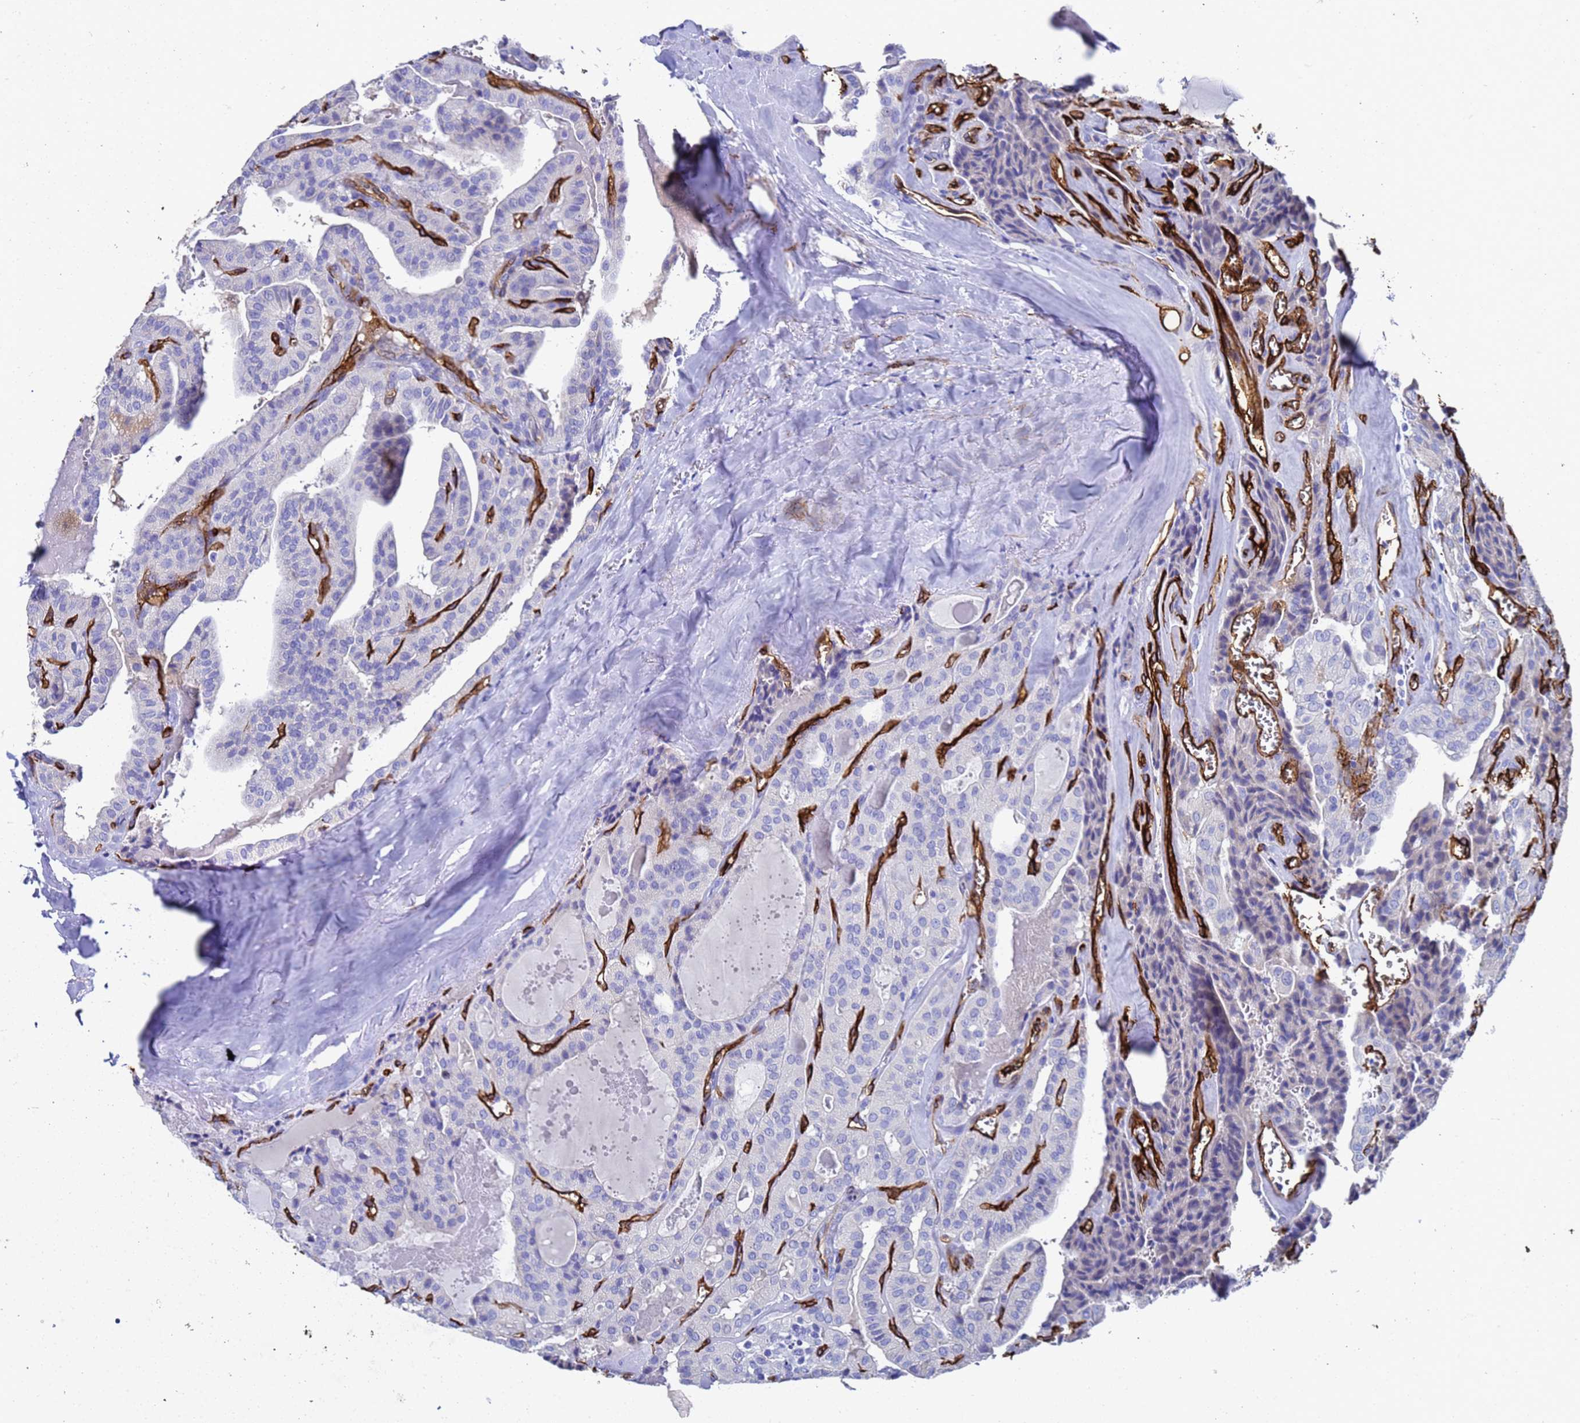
{"staining": {"intensity": "negative", "quantity": "none", "location": "none"}, "tissue": "thyroid cancer", "cell_type": "Tumor cells", "image_type": "cancer", "snomed": [{"axis": "morphology", "description": "Papillary adenocarcinoma, NOS"}, {"axis": "topography", "description": "Thyroid gland"}], "caption": "The IHC micrograph has no significant staining in tumor cells of papillary adenocarcinoma (thyroid) tissue.", "gene": "ADIPOQ", "patient": {"sex": "male", "age": 52}}